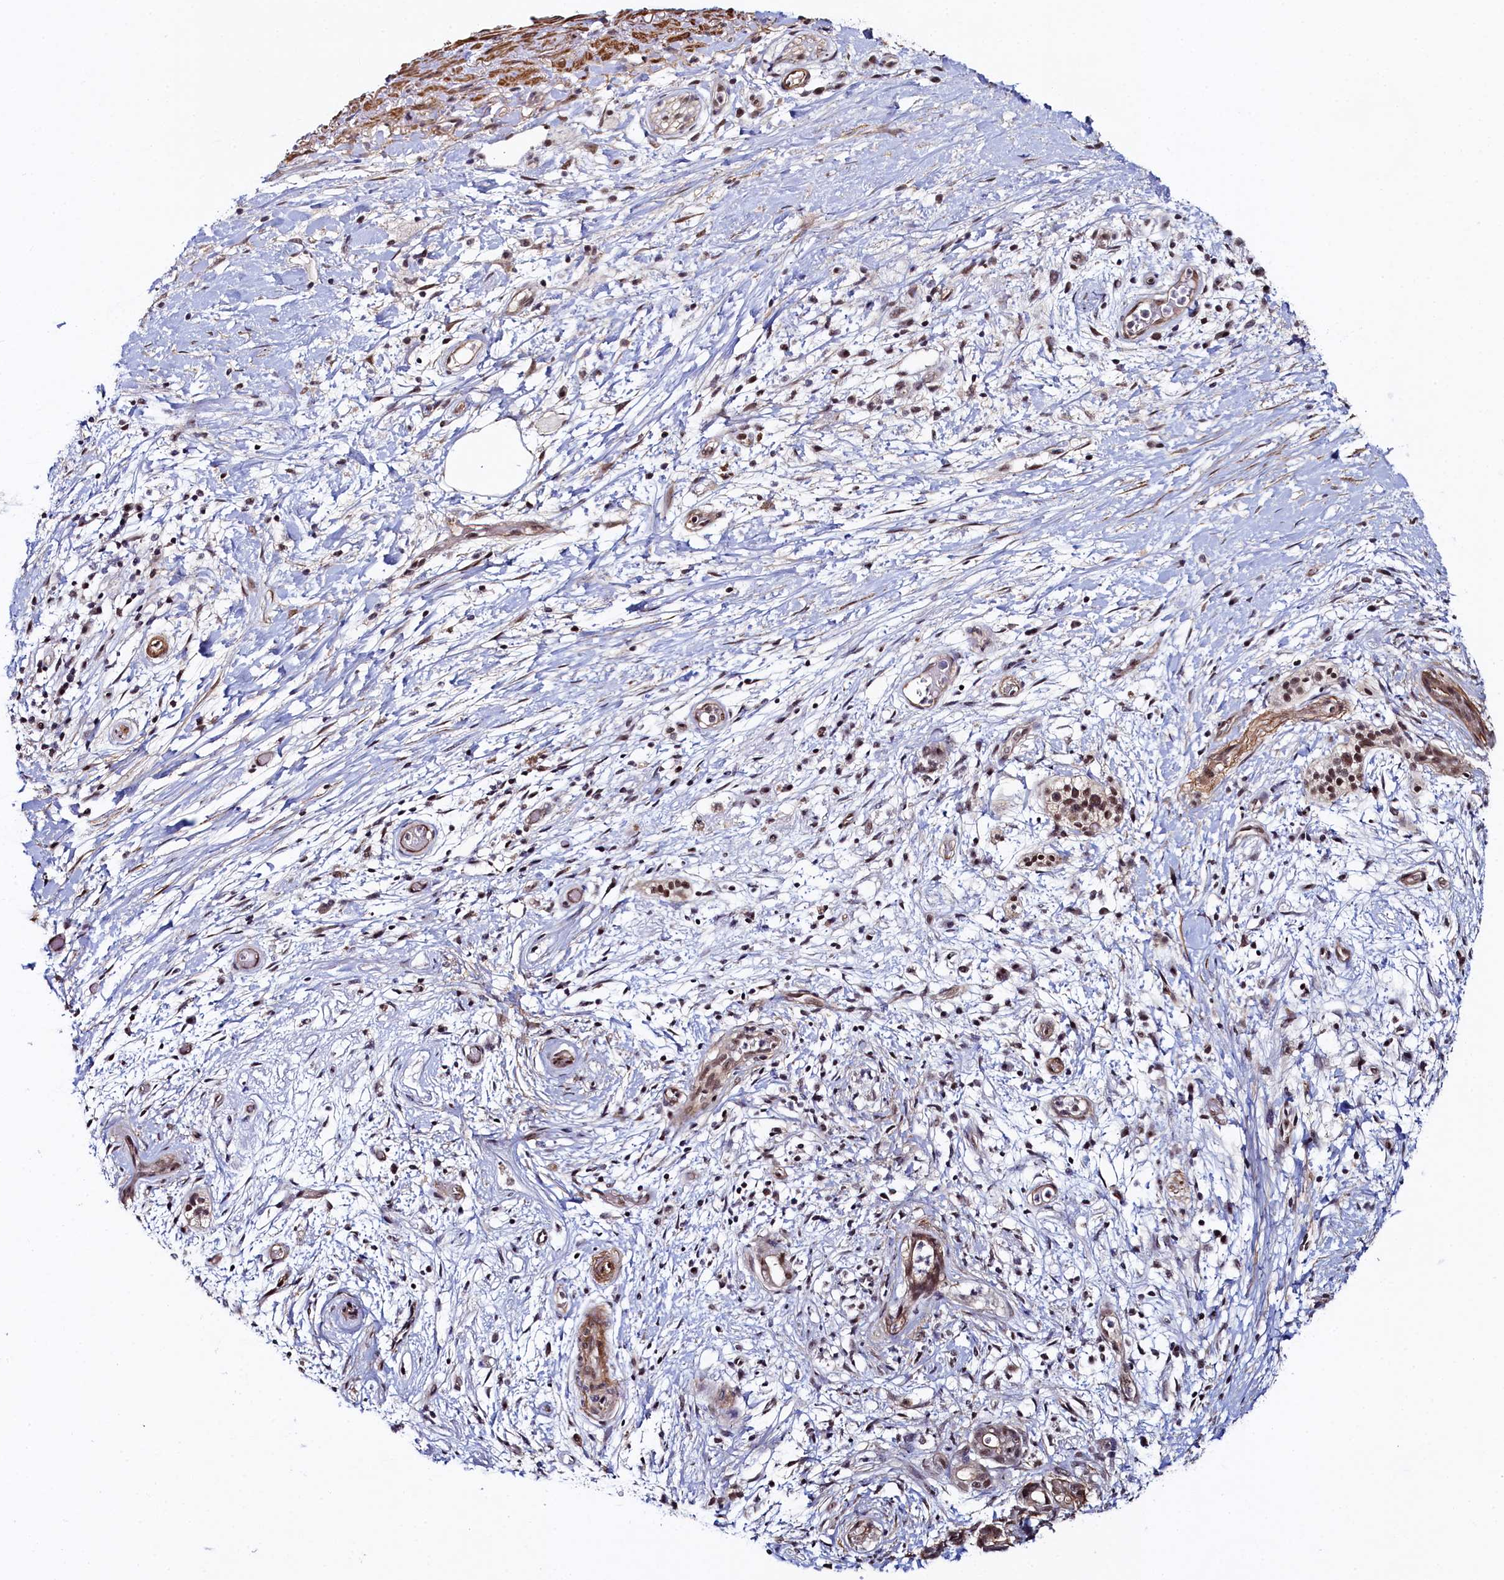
{"staining": {"intensity": "moderate", "quantity": ">75%", "location": "nuclear"}, "tissue": "pancreatic cancer", "cell_type": "Tumor cells", "image_type": "cancer", "snomed": [{"axis": "morphology", "description": "Adenocarcinoma, NOS"}, {"axis": "topography", "description": "Pancreas"}], "caption": "This photomicrograph displays pancreatic cancer (adenocarcinoma) stained with immunohistochemistry (IHC) to label a protein in brown. The nuclear of tumor cells show moderate positivity for the protein. Nuclei are counter-stained blue.", "gene": "INTS14", "patient": {"sex": "female", "age": 73}}